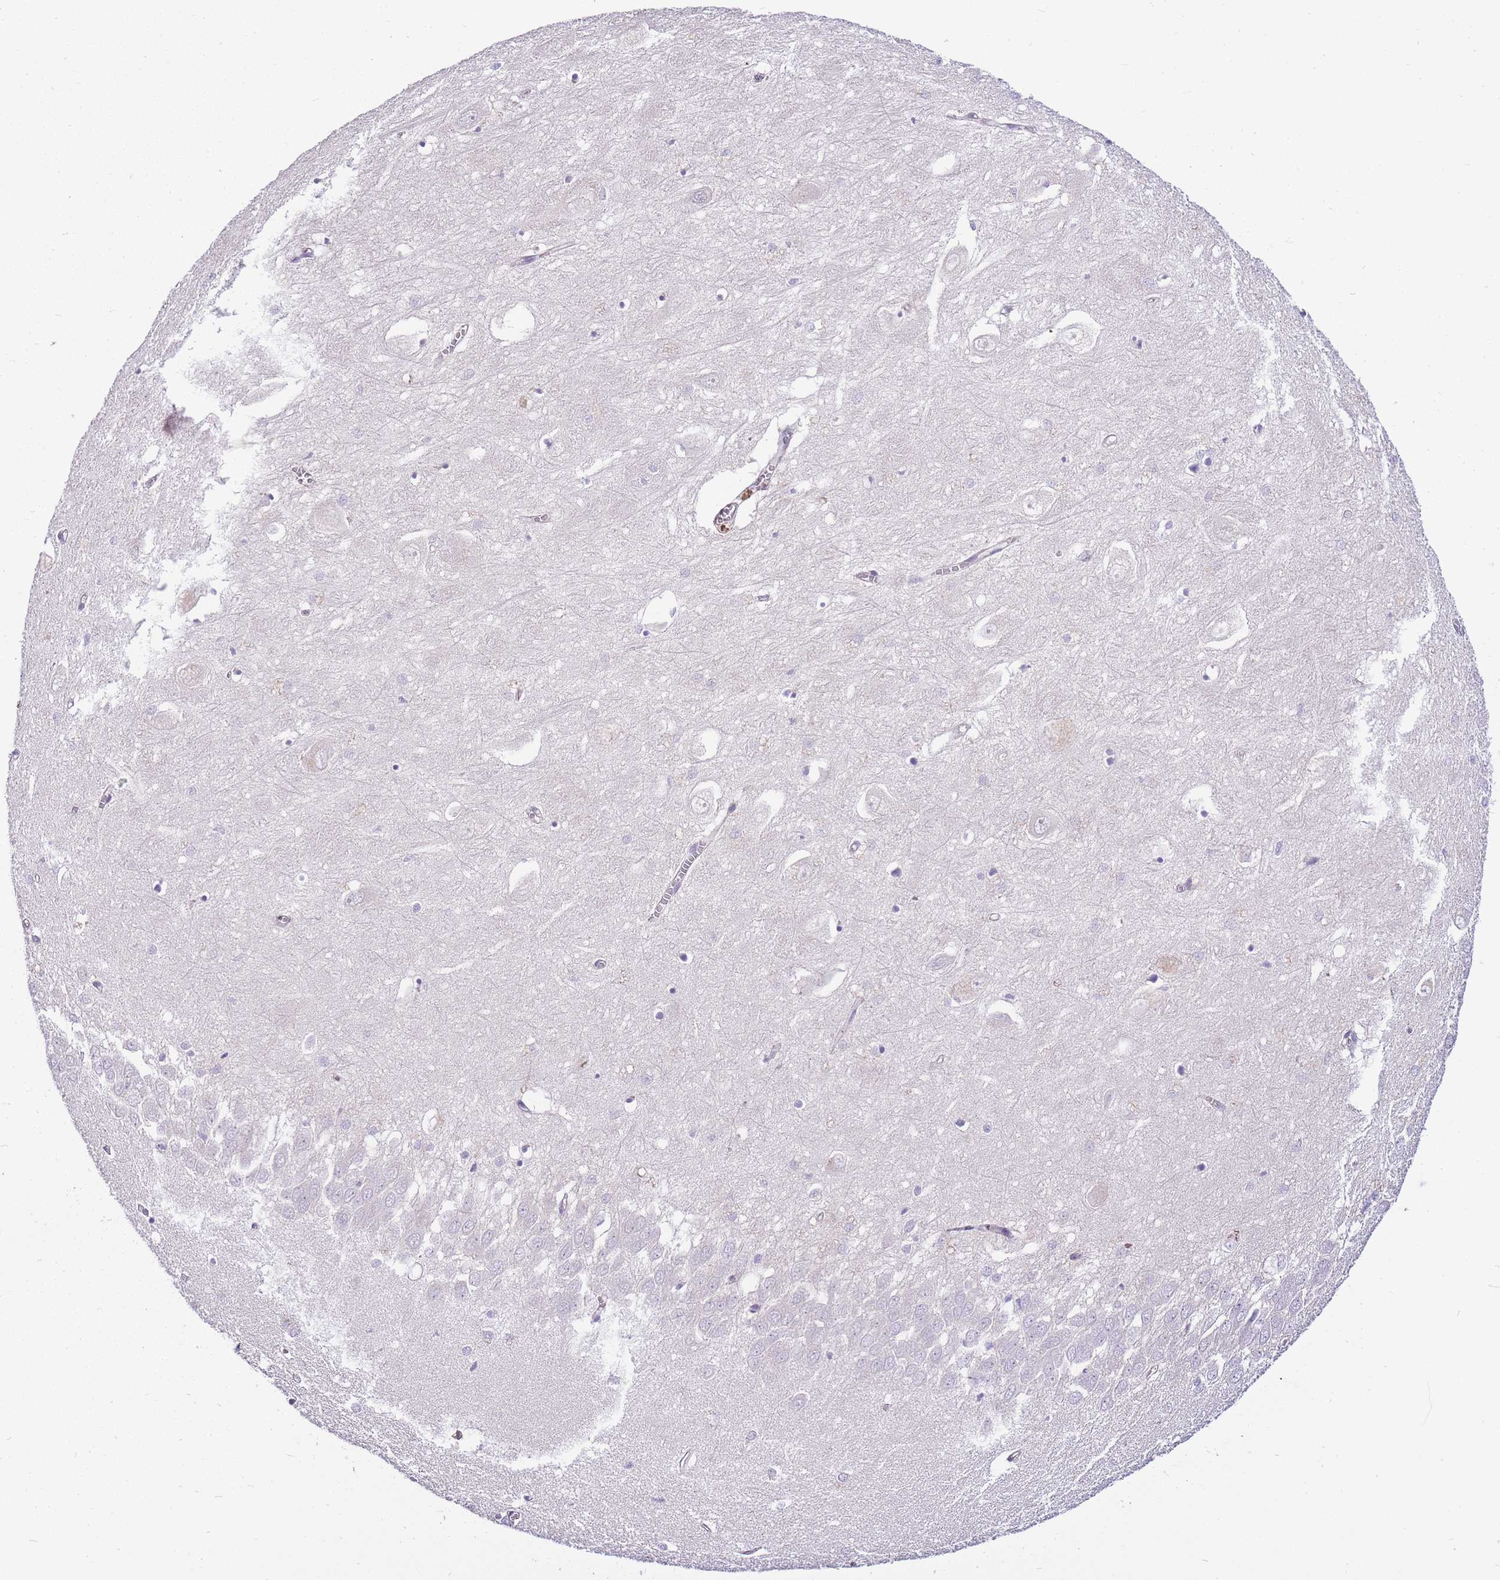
{"staining": {"intensity": "negative", "quantity": "none", "location": "none"}, "tissue": "hippocampus", "cell_type": "Glial cells", "image_type": "normal", "snomed": [{"axis": "morphology", "description": "Normal tissue, NOS"}, {"axis": "topography", "description": "Hippocampus"}], "caption": "This is an immunohistochemistry (IHC) micrograph of normal hippocampus. There is no staining in glial cells.", "gene": "CLBA1", "patient": {"sex": "female", "age": 64}}